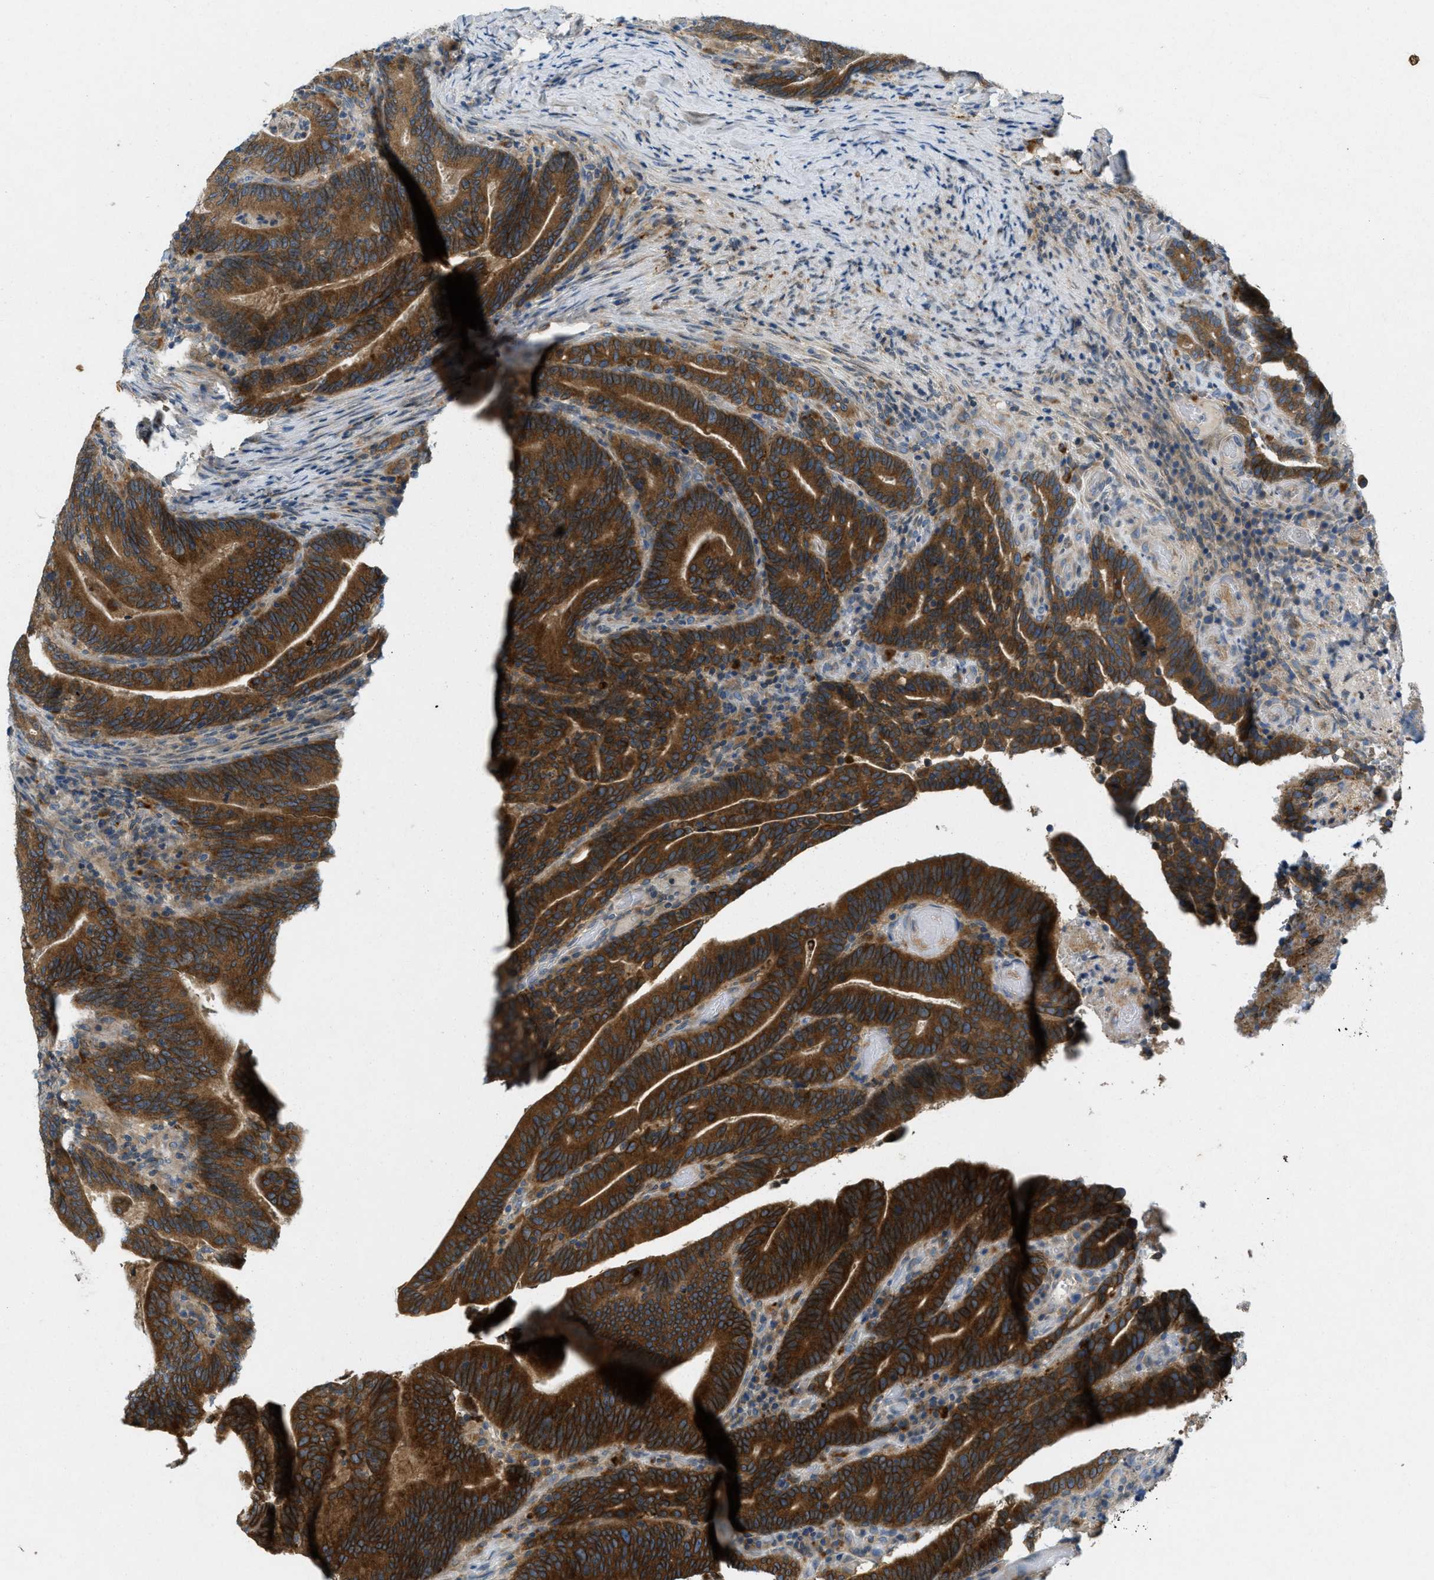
{"staining": {"intensity": "strong", "quantity": ">75%", "location": "cytoplasmic/membranous"}, "tissue": "colorectal cancer", "cell_type": "Tumor cells", "image_type": "cancer", "snomed": [{"axis": "morphology", "description": "Adenocarcinoma, NOS"}, {"axis": "topography", "description": "Colon"}], "caption": "This is an image of immunohistochemistry (IHC) staining of colorectal cancer, which shows strong staining in the cytoplasmic/membranous of tumor cells.", "gene": "SIGMAR1", "patient": {"sex": "female", "age": 66}}